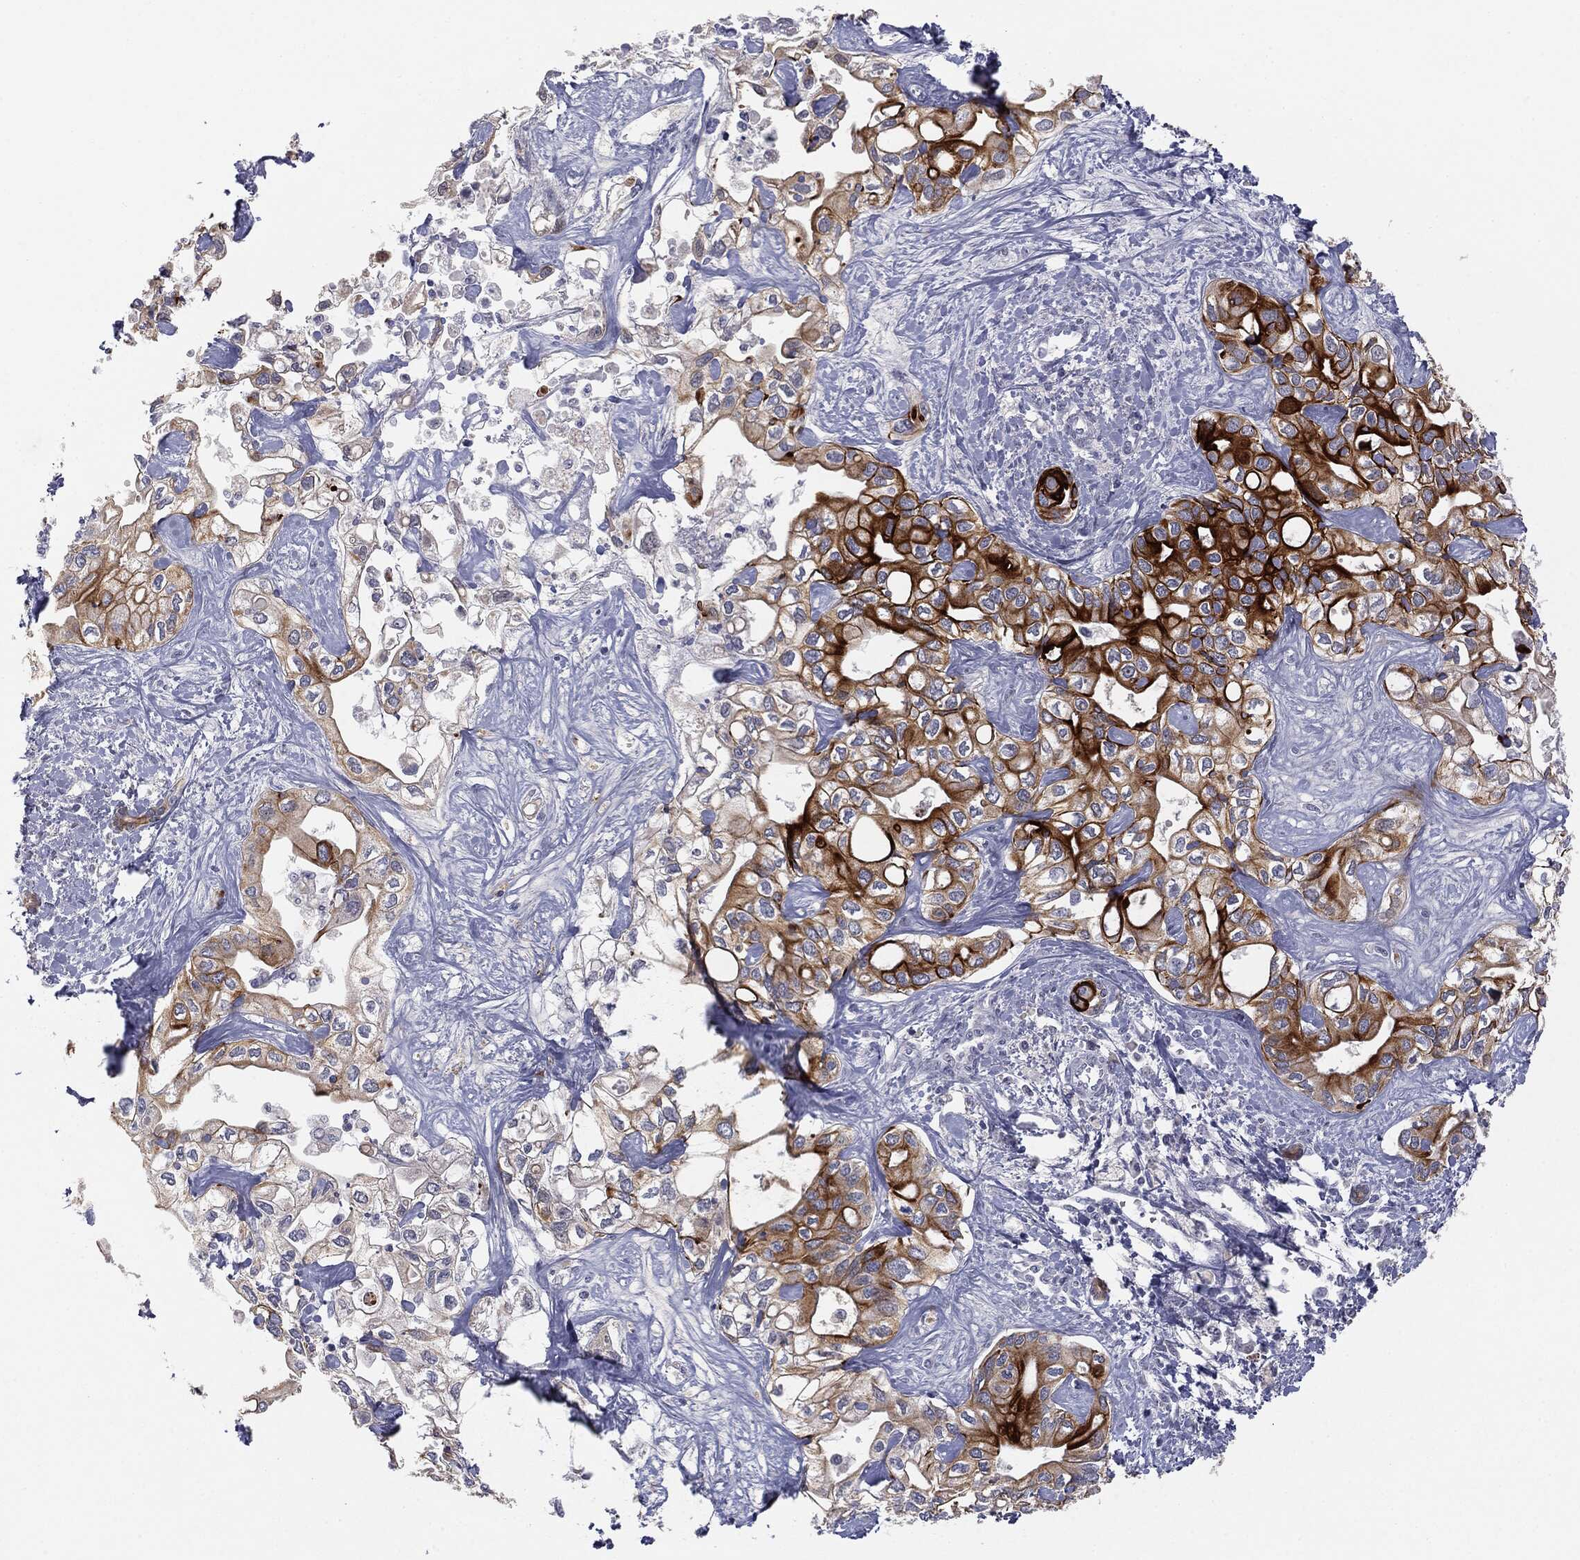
{"staining": {"intensity": "strong", "quantity": "25%-75%", "location": "cytoplasmic/membranous"}, "tissue": "liver cancer", "cell_type": "Tumor cells", "image_type": "cancer", "snomed": [{"axis": "morphology", "description": "Cholangiocarcinoma"}, {"axis": "topography", "description": "Liver"}], "caption": "Liver cholangiocarcinoma stained with DAB (3,3'-diaminobenzidine) IHC exhibits high levels of strong cytoplasmic/membranous expression in approximately 25%-75% of tumor cells. (DAB (3,3'-diaminobenzidine) IHC with brightfield microscopy, high magnification).", "gene": "MUC1", "patient": {"sex": "female", "age": 64}}